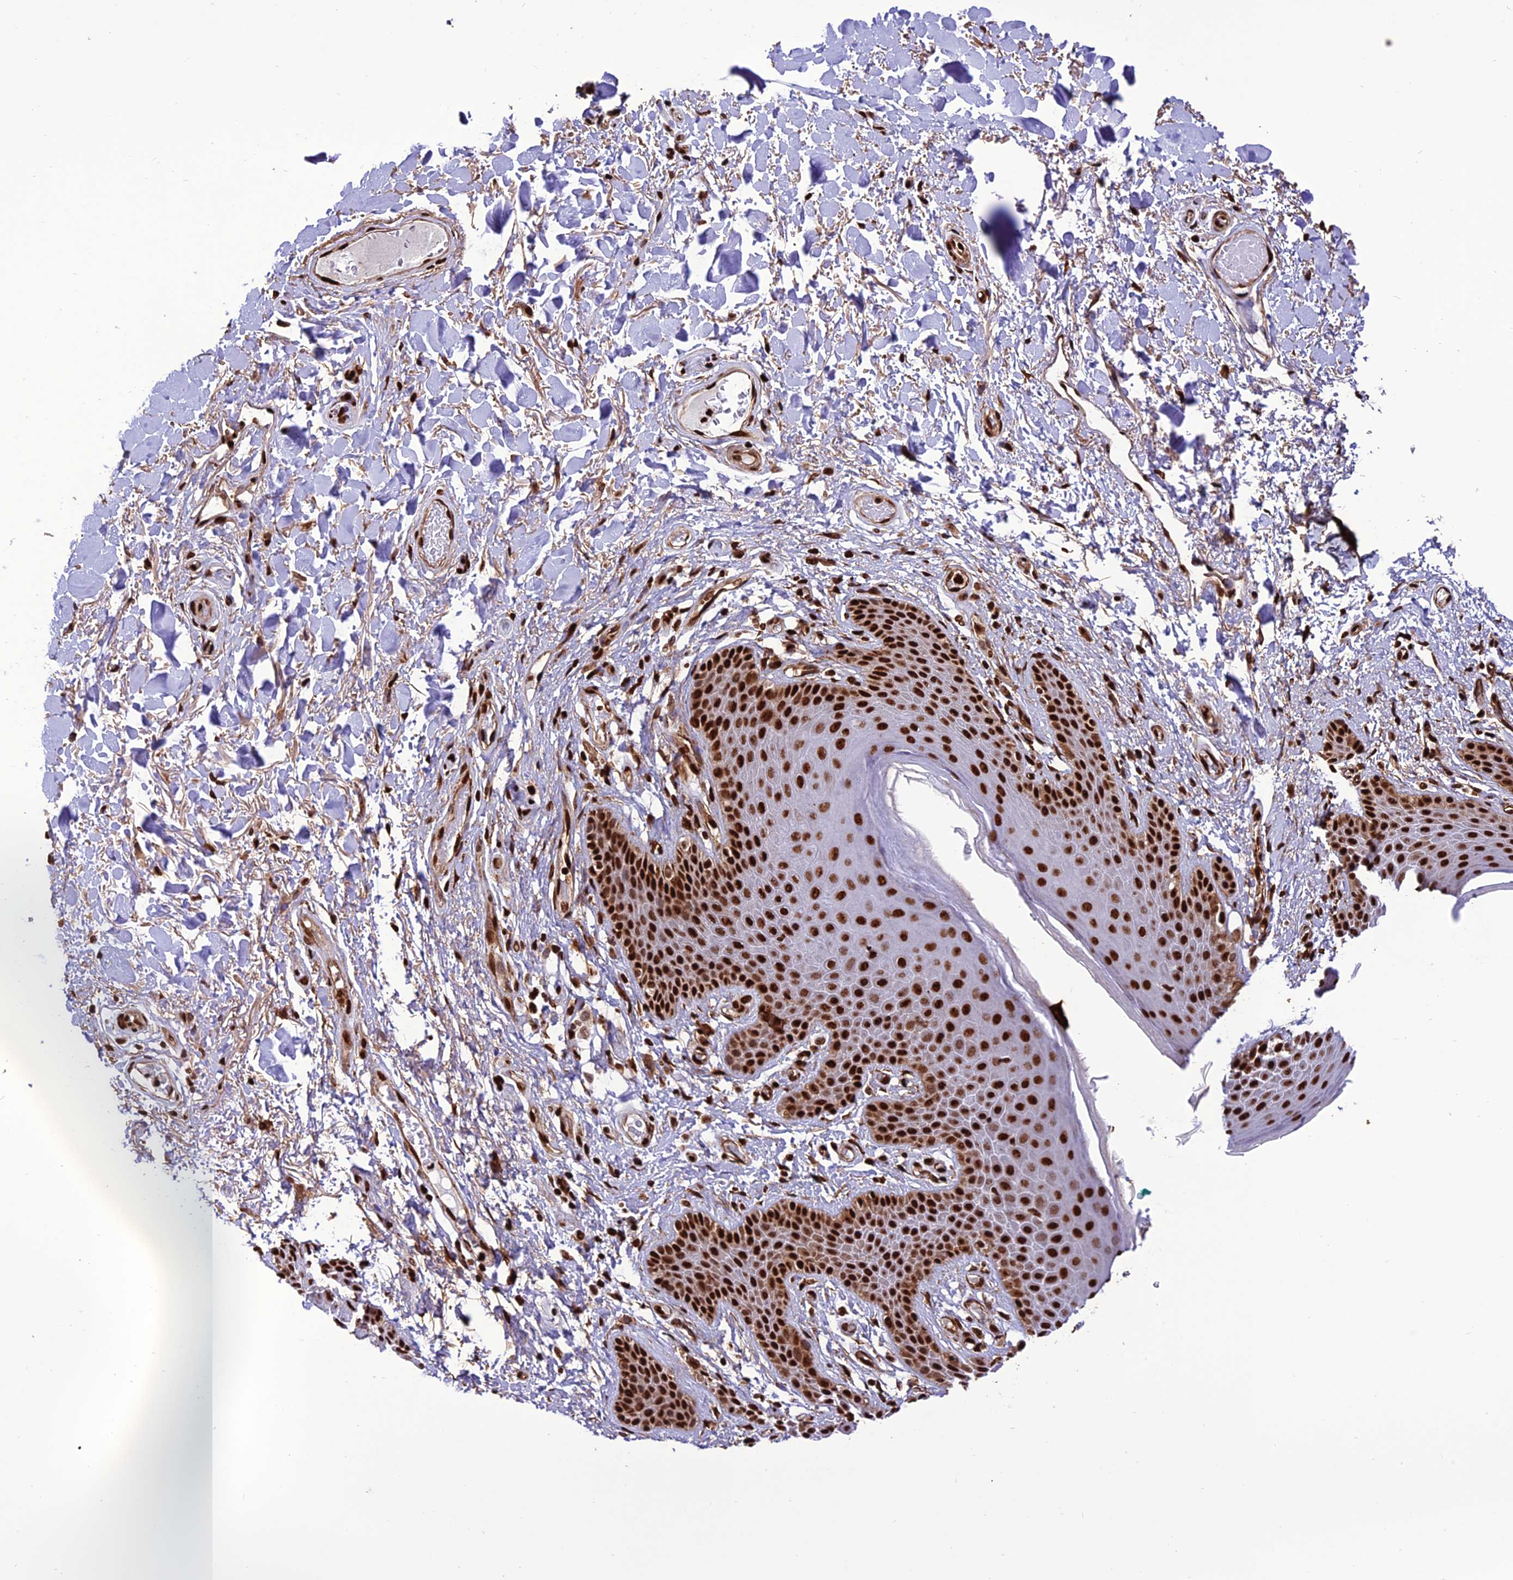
{"staining": {"intensity": "strong", "quantity": ">75%", "location": "nuclear"}, "tissue": "skin", "cell_type": "Epidermal cells", "image_type": "normal", "snomed": [{"axis": "morphology", "description": "Normal tissue, NOS"}, {"axis": "topography", "description": "Anal"}], "caption": "Skin stained for a protein shows strong nuclear positivity in epidermal cells. Nuclei are stained in blue.", "gene": "INO80E", "patient": {"sex": "male", "age": 74}}